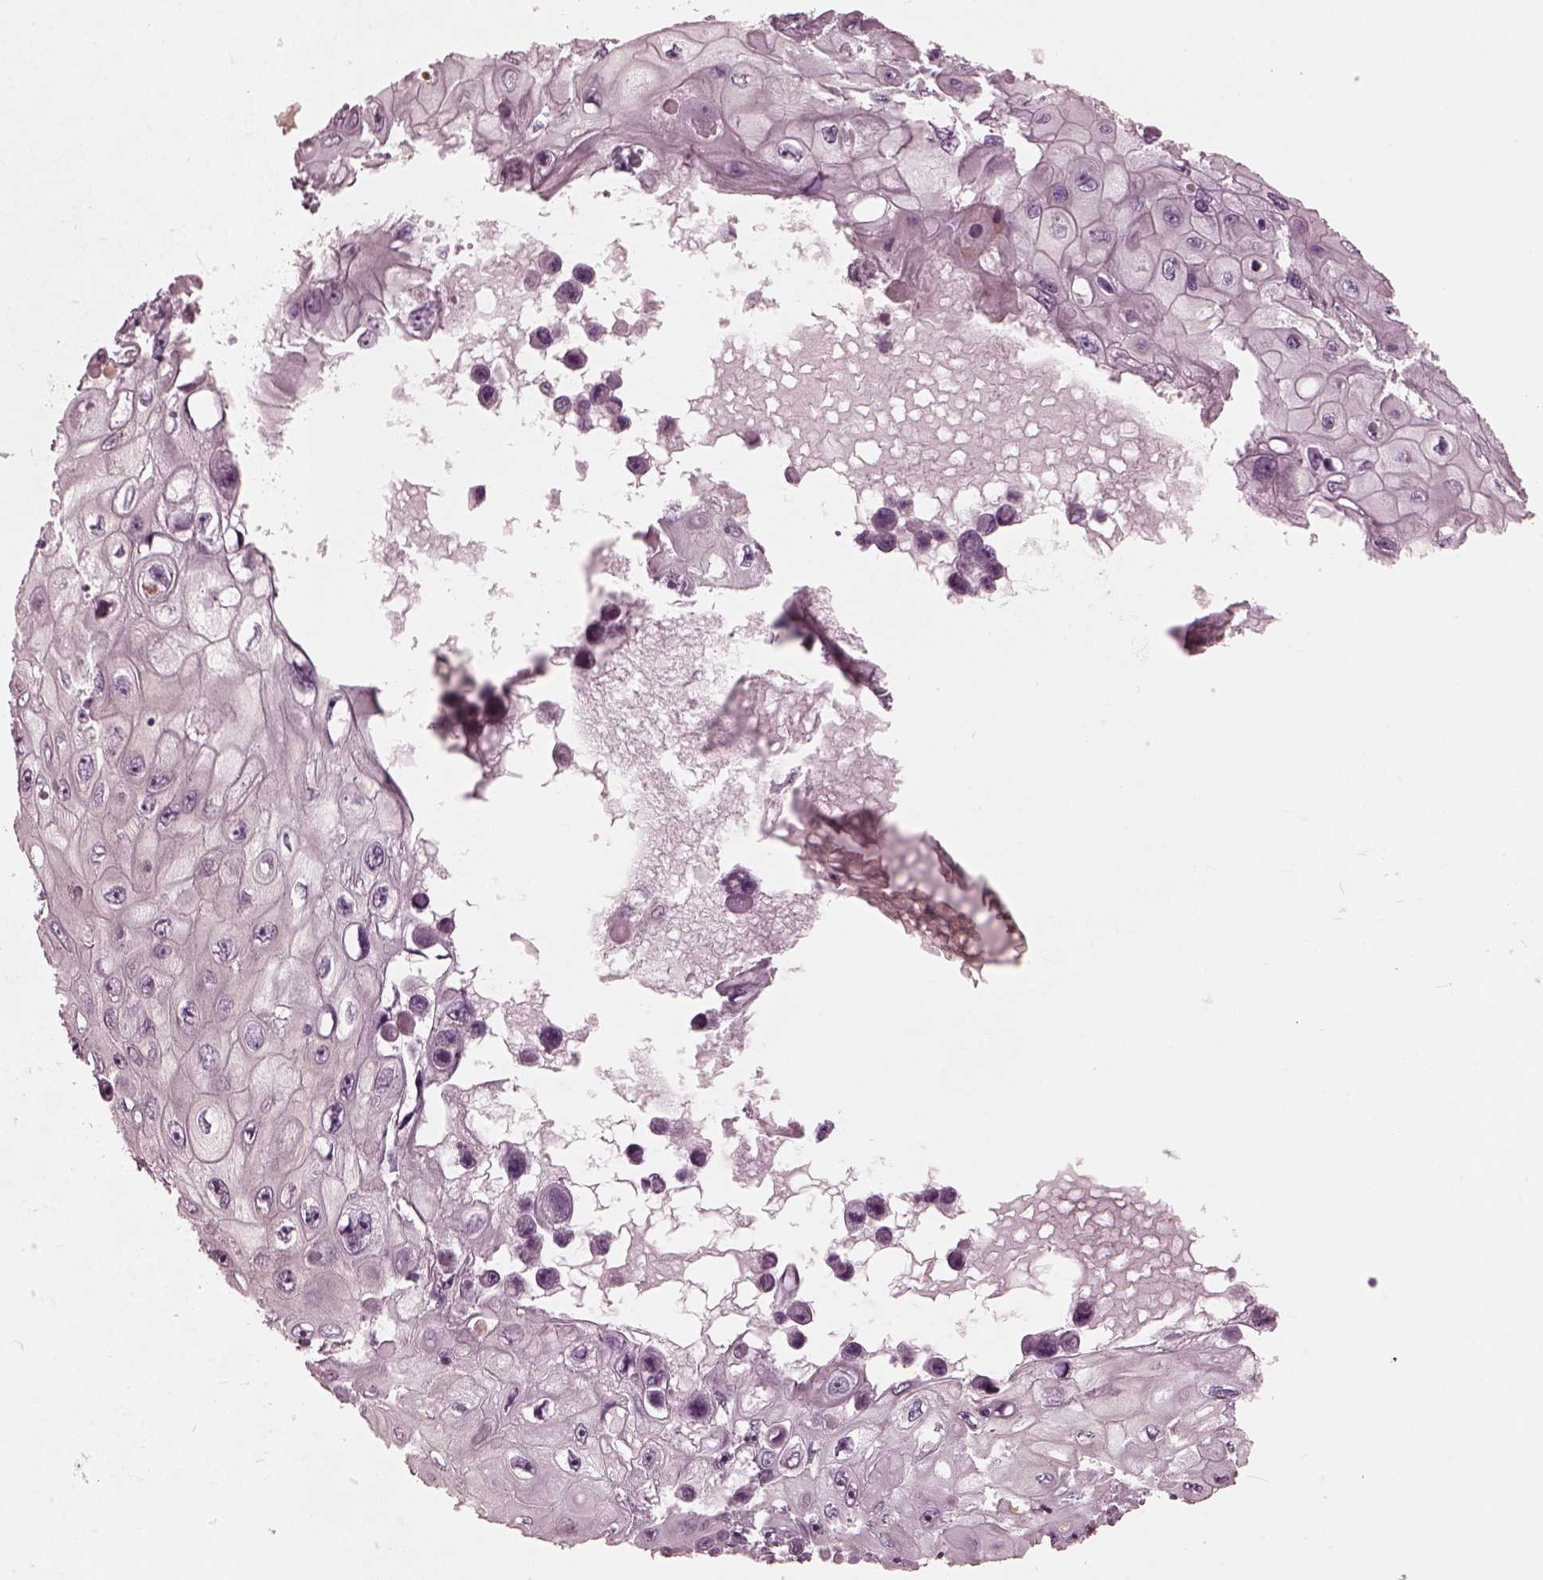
{"staining": {"intensity": "negative", "quantity": "none", "location": "none"}, "tissue": "skin cancer", "cell_type": "Tumor cells", "image_type": "cancer", "snomed": [{"axis": "morphology", "description": "Squamous cell carcinoma, NOS"}, {"axis": "topography", "description": "Skin"}], "caption": "Immunohistochemistry photomicrograph of skin cancer (squamous cell carcinoma) stained for a protein (brown), which exhibits no positivity in tumor cells.", "gene": "KIF6", "patient": {"sex": "male", "age": 82}}